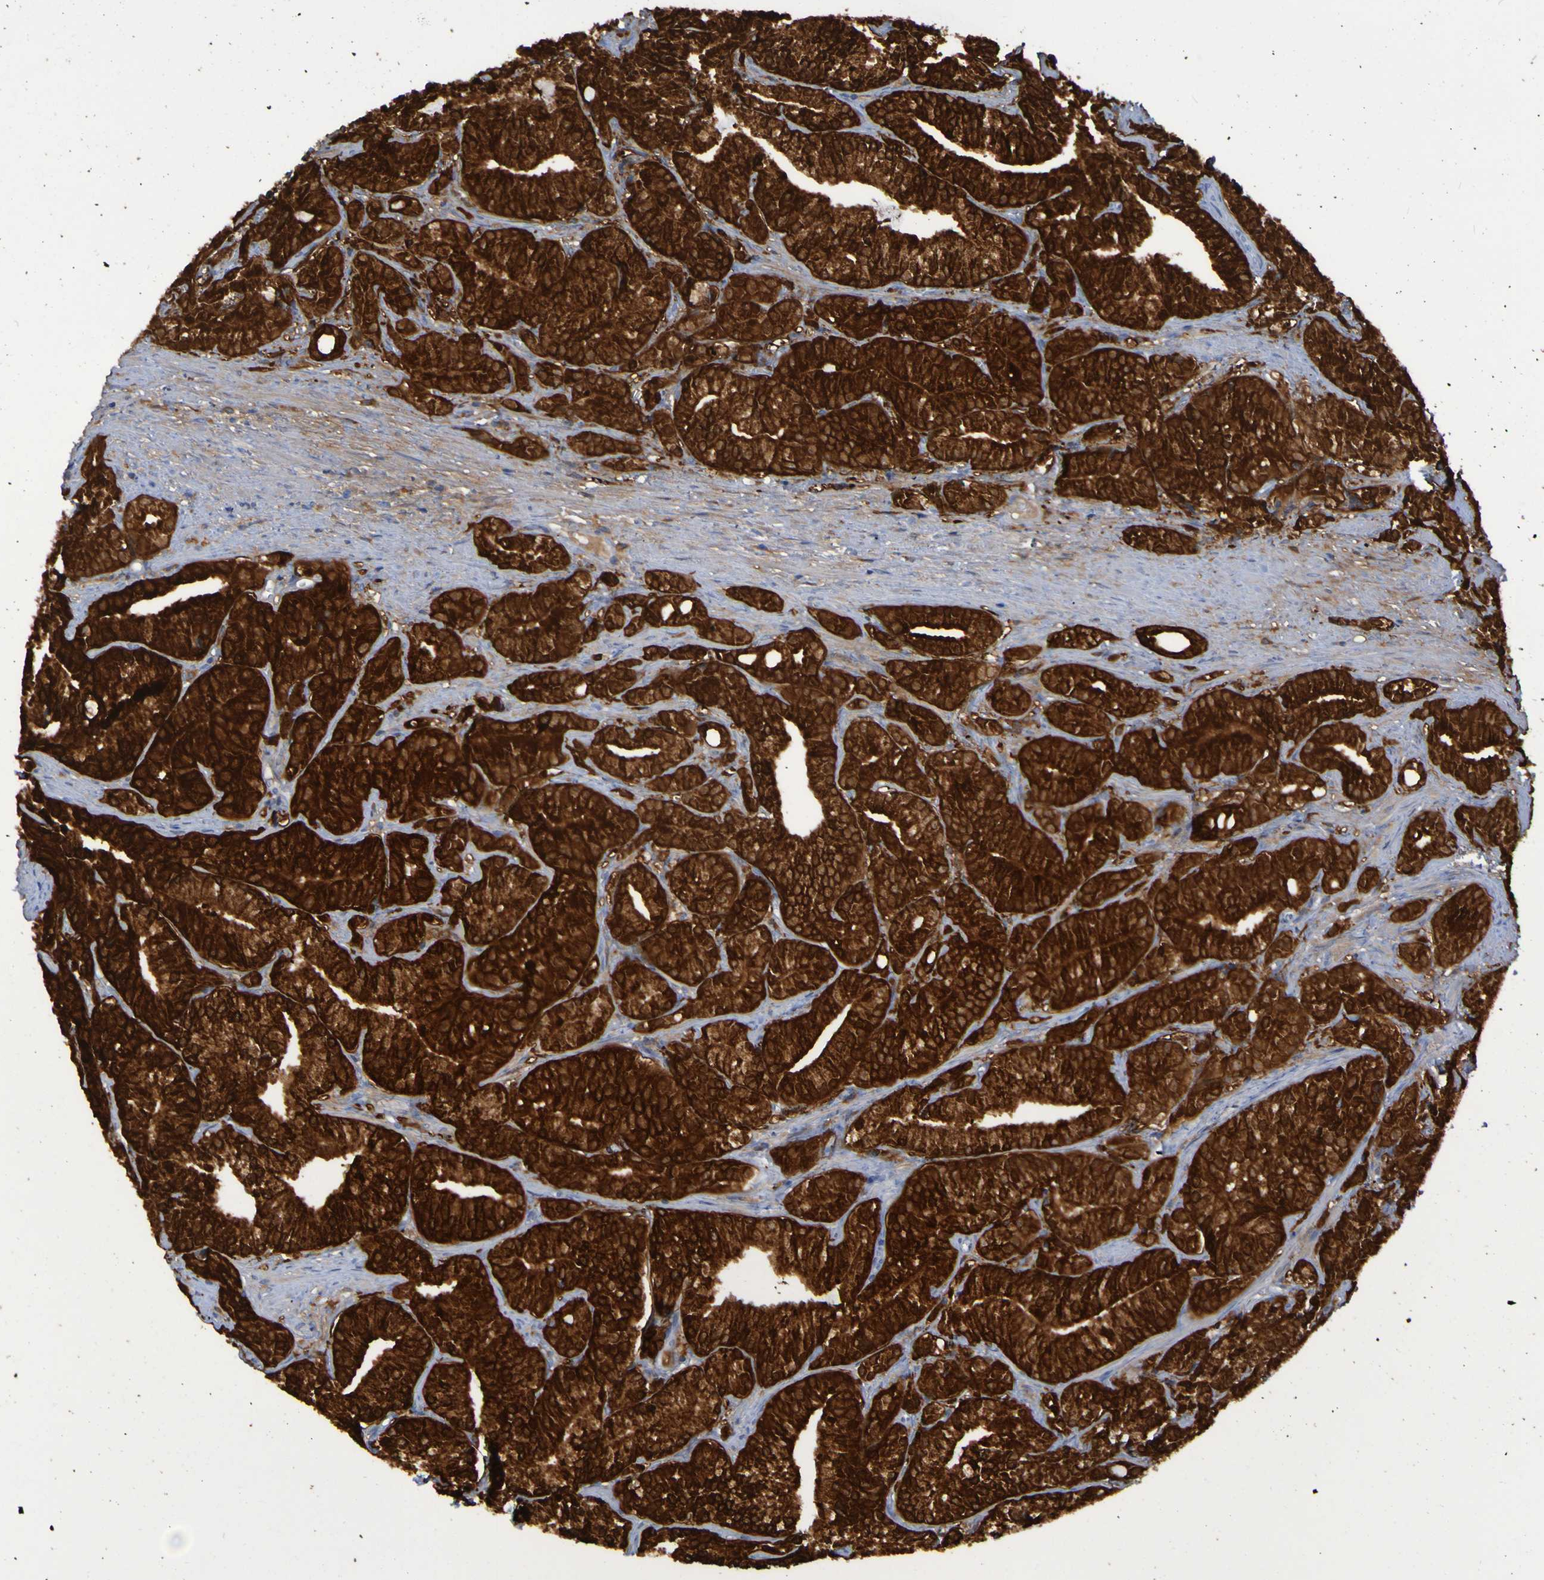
{"staining": {"intensity": "strong", "quantity": ">75%", "location": "cytoplasmic/membranous"}, "tissue": "prostate cancer", "cell_type": "Tumor cells", "image_type": "cancer", "snomed": [{"axis": "morphology", "description": "Adenocarcinoma, Low grade"}, {"axis": "topography", "description": "Prostate"}], "caption": "This is an image of immunohistochemistry staining of prostate cancer (low-grade adenocarcinoma), which shows strong expression in the cytoplasmic/membranous of tumor cells.", "gene": "MPPE1", "patient": {"sex": "male", "age": 89}}